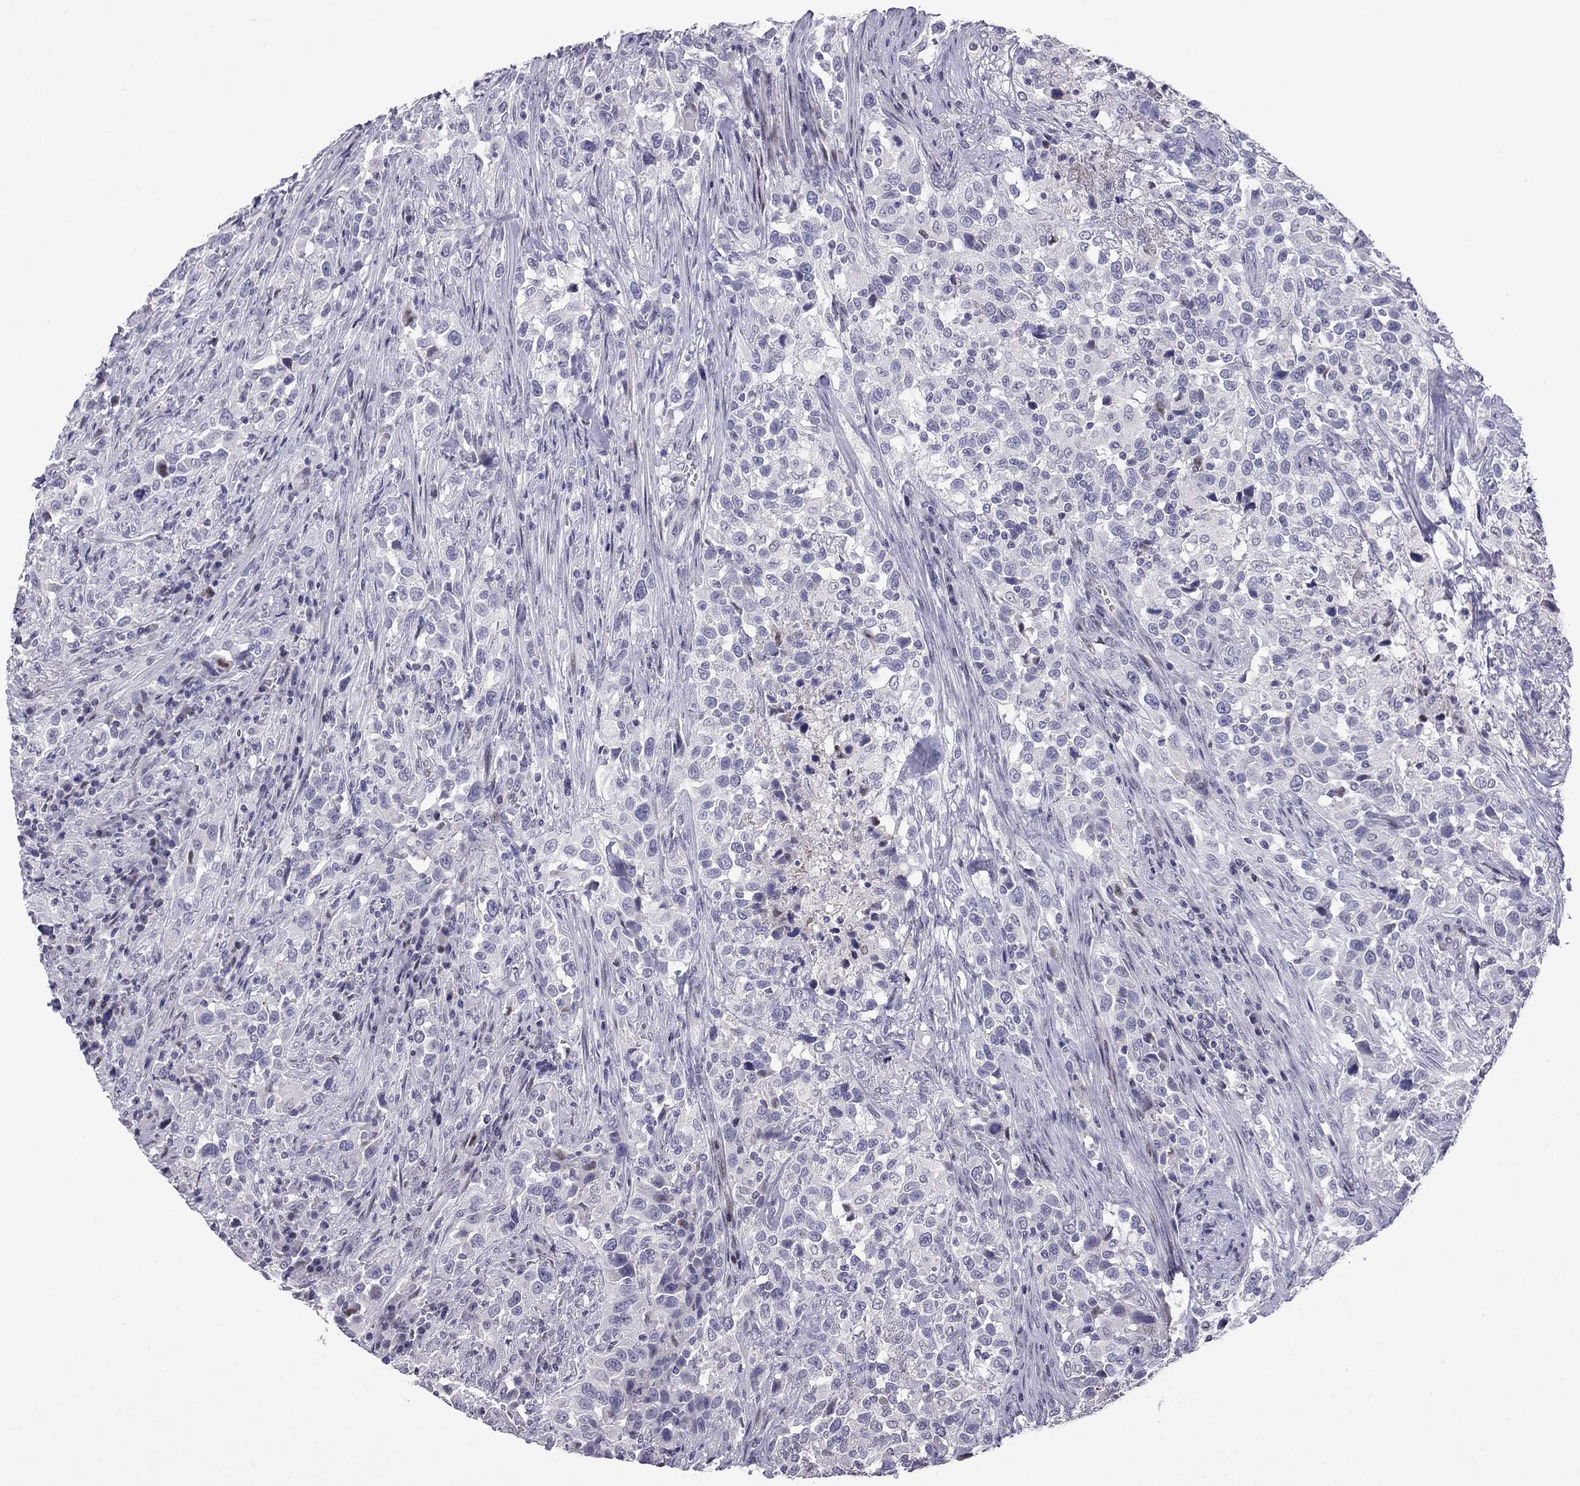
{"staining": {"intensity": "negative", "quantity": "none", "location": "none"}, "tissue": "urothelial cancer", "cell_type": "Tumor cells", "image_type": "cancer", "snomed": [{"axis": "morphology", "description": "Urothelial carcinoma, NOS"}, {"axis": "morphology", "description": "Urothelial carcinoma, High grade"}, {"axis": "topography", "description": "Urinary bladder"}], "caption": "Urothelial cancer was stained to show a protein in brown. There is no significant expression in tumor cells. Brightfield microscopy of immunohistochemistry stained with DAB (3,3'-diaminobenzidine) (brown) and hematoxylin (blue), captured at high magnification.", "gene": "CFAP70", "patient": {"sex": "female", "age": 64}}